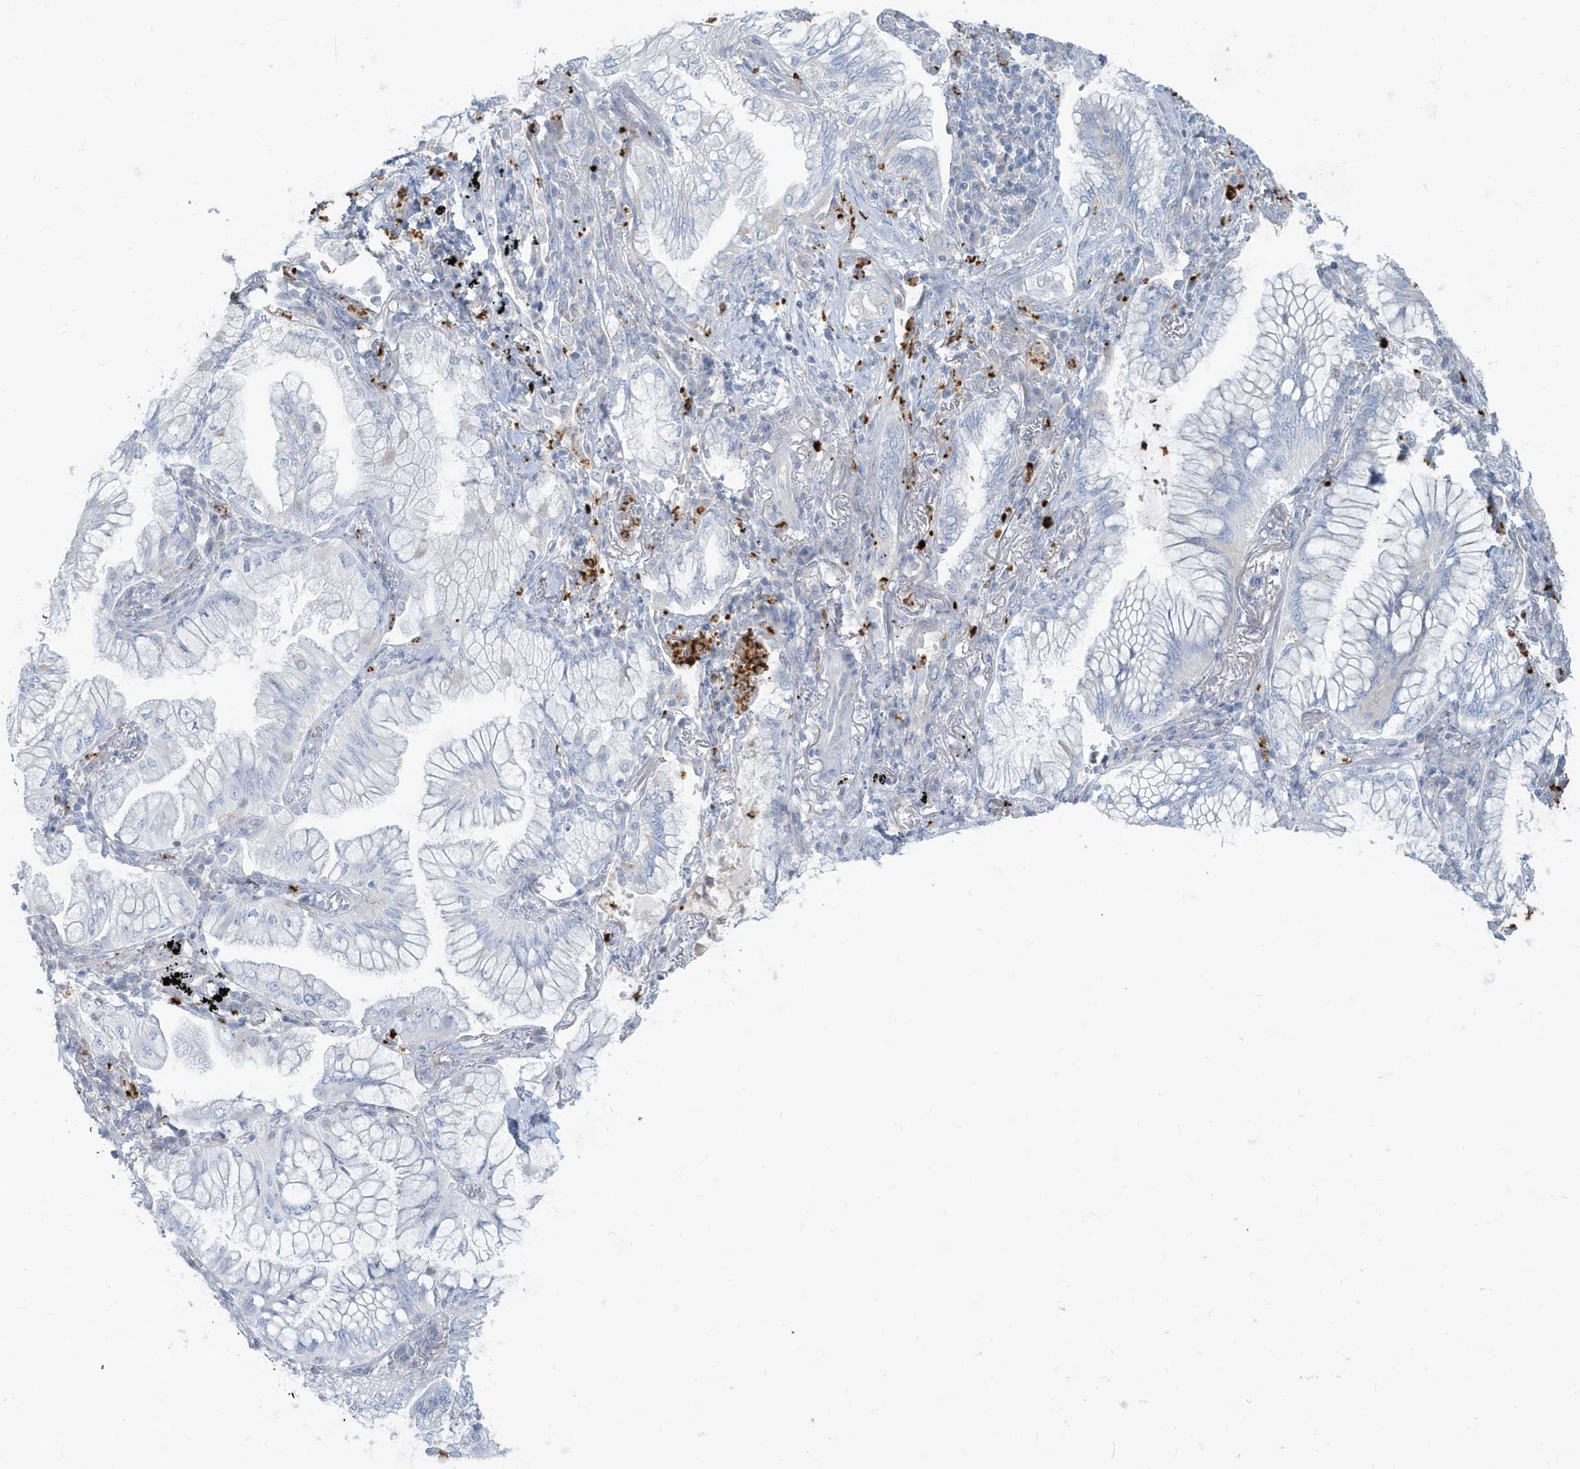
{"staining": {"intensity": "negative", "quantity": "none", "location": "none"}, "tissue": "lung cancer", "cell_type": "Tumor cells", "image_type": "cancer", "snomed": [{"axis": "morphology", "description": "Adenocarcinoma, NOS"}, {"axis": "topography", "description": "Lung"}], "caption": "This is a image of immunohistochemistry (IHC) staining of lung cancer (adenocarcinoma), which shows no expression in tumor cells.", "gene": "CCNJ", "patient": {"sex": "female", "age": 70}}